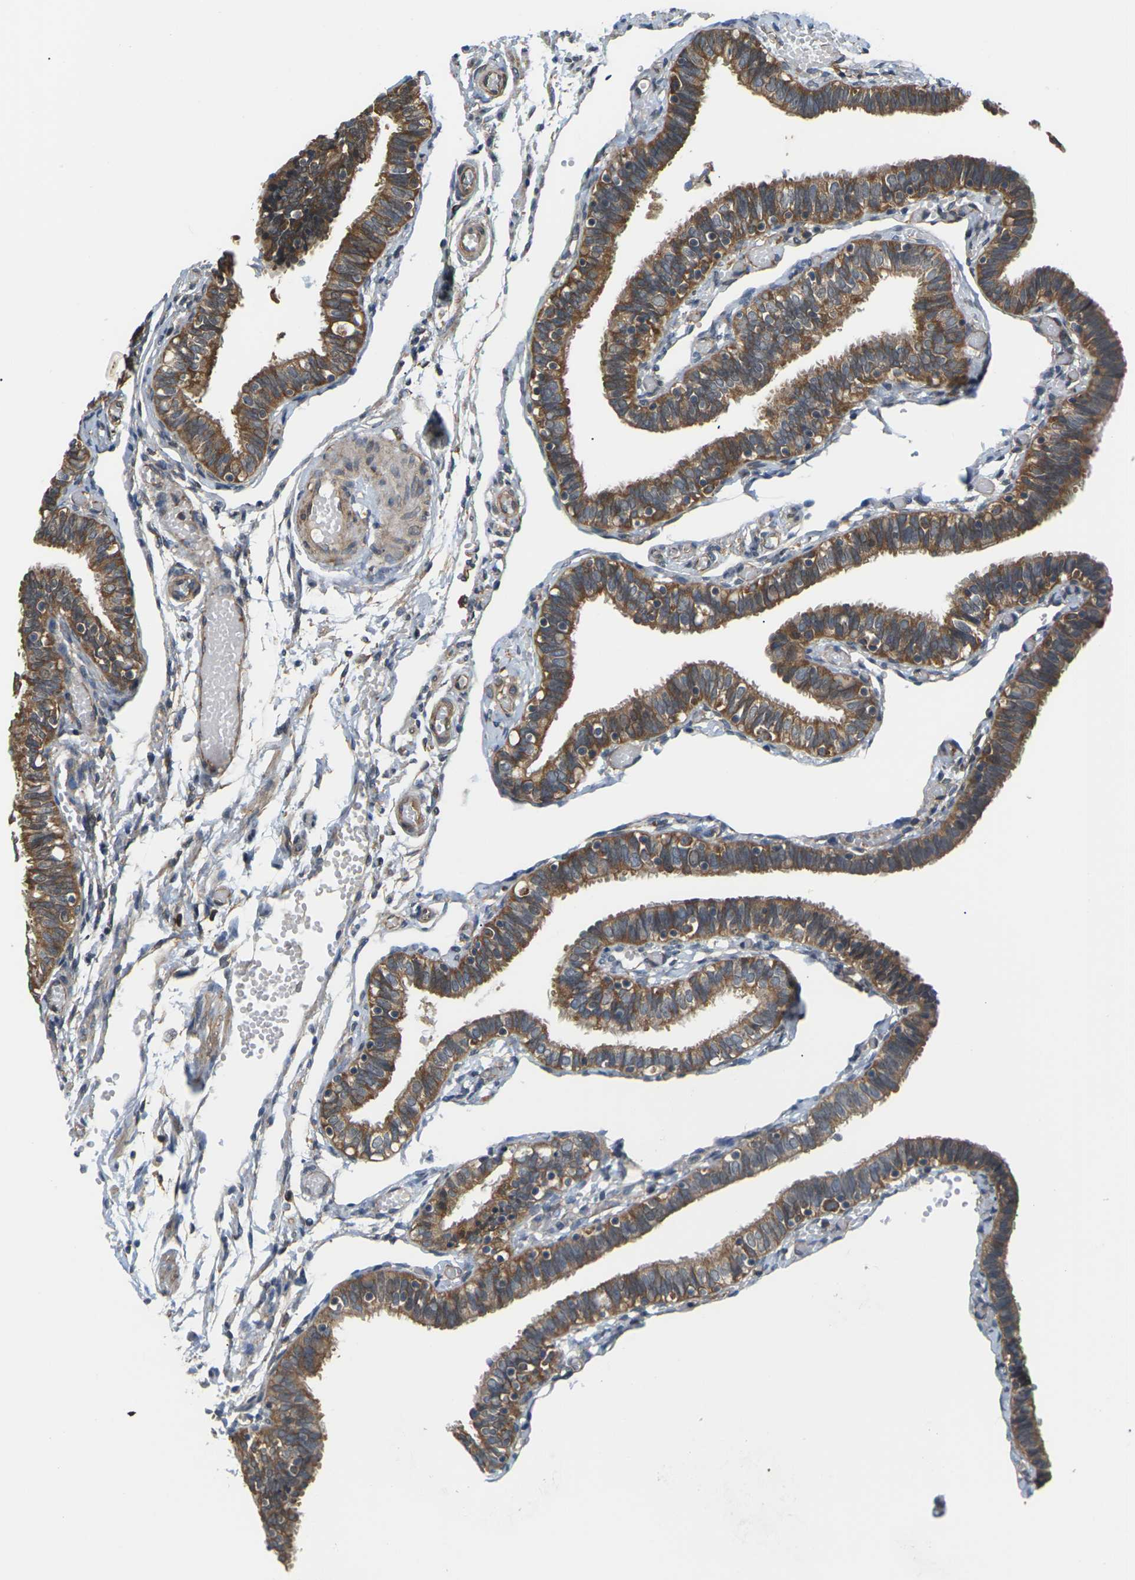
{"staining": {"intensity": "moderate", "quantity": ">75%", "location": "cytoplasmic/membranous"}, "tissue": "fallopian tube", "cell_type": "Glandular cells", "image_type": "normal", "snomed": [{"axis": "morphology", "description": "Normal tissue, NOS"}, {"axis": "topography", "description": "Fallopian tube"}], "caption": "Human fallopian tube stained for a protein (brown) shows moderate cytoplasmic/membranous positive positivity in approximately >75% of glandular cells.", "gene": "NRAS", "patient": {"sex": "female", "age": 46}}